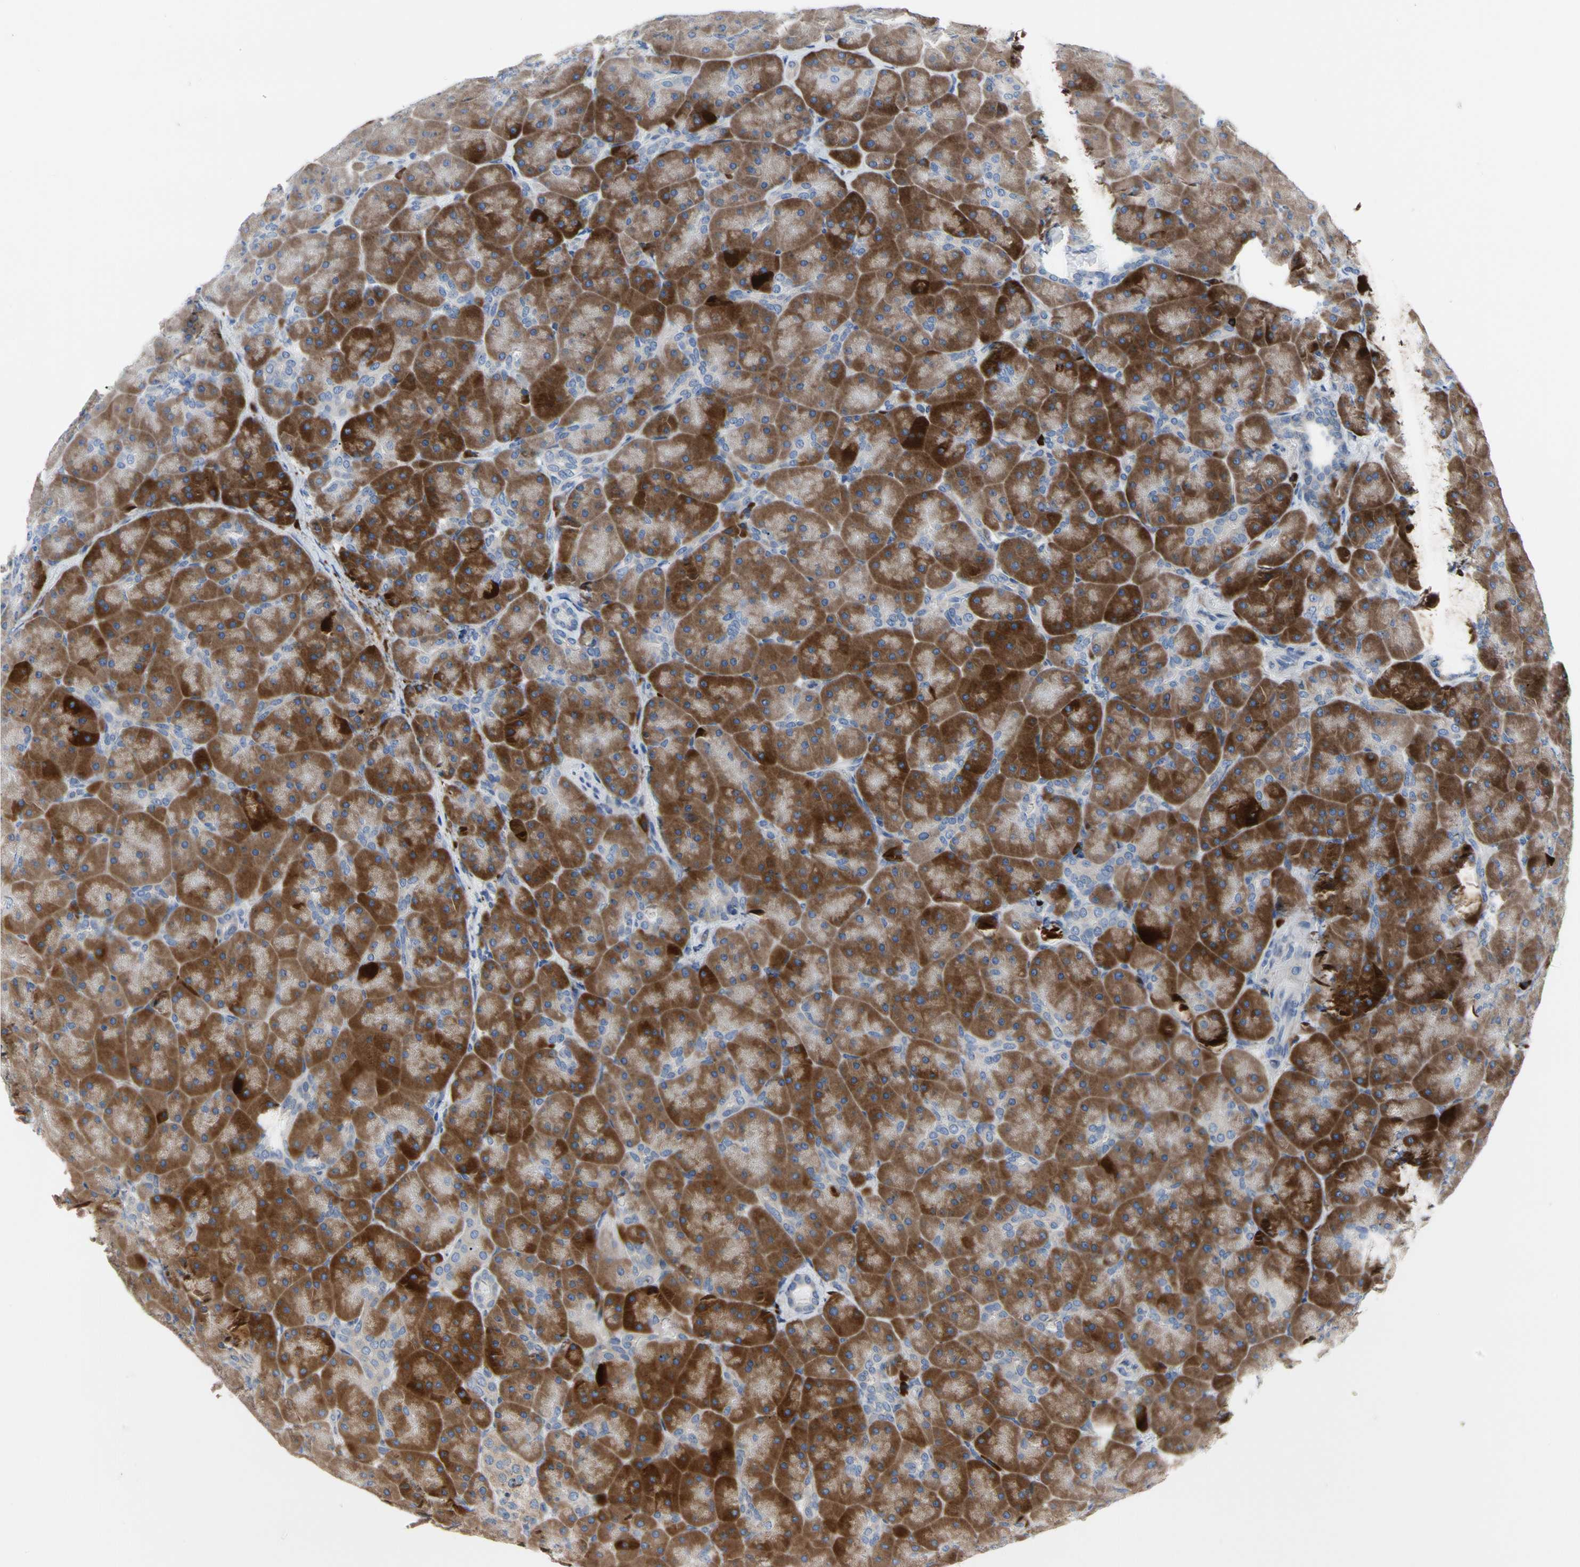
{"staining": {"intensity": "strong", "quantity": ">75%", "location": "cytoplasmic/membranous"}, "tissue": "pancreas", "cell_type": "Exocrine glandular cells", "image_type": "normal", "snomed": [{"axis": "morphology", "description": "Normal tissue, NOS"}, {"axis": "topography", "description": "Pancreas"}], "caption": "This histopathology image shows IHC staining of normal human pancreas, with high strong cytoplasmic/membranous staining in approximately >75% of exocrine glandular cells.", "gene": "MMEL1", "patient": {"sex": "male", "age": 66}}